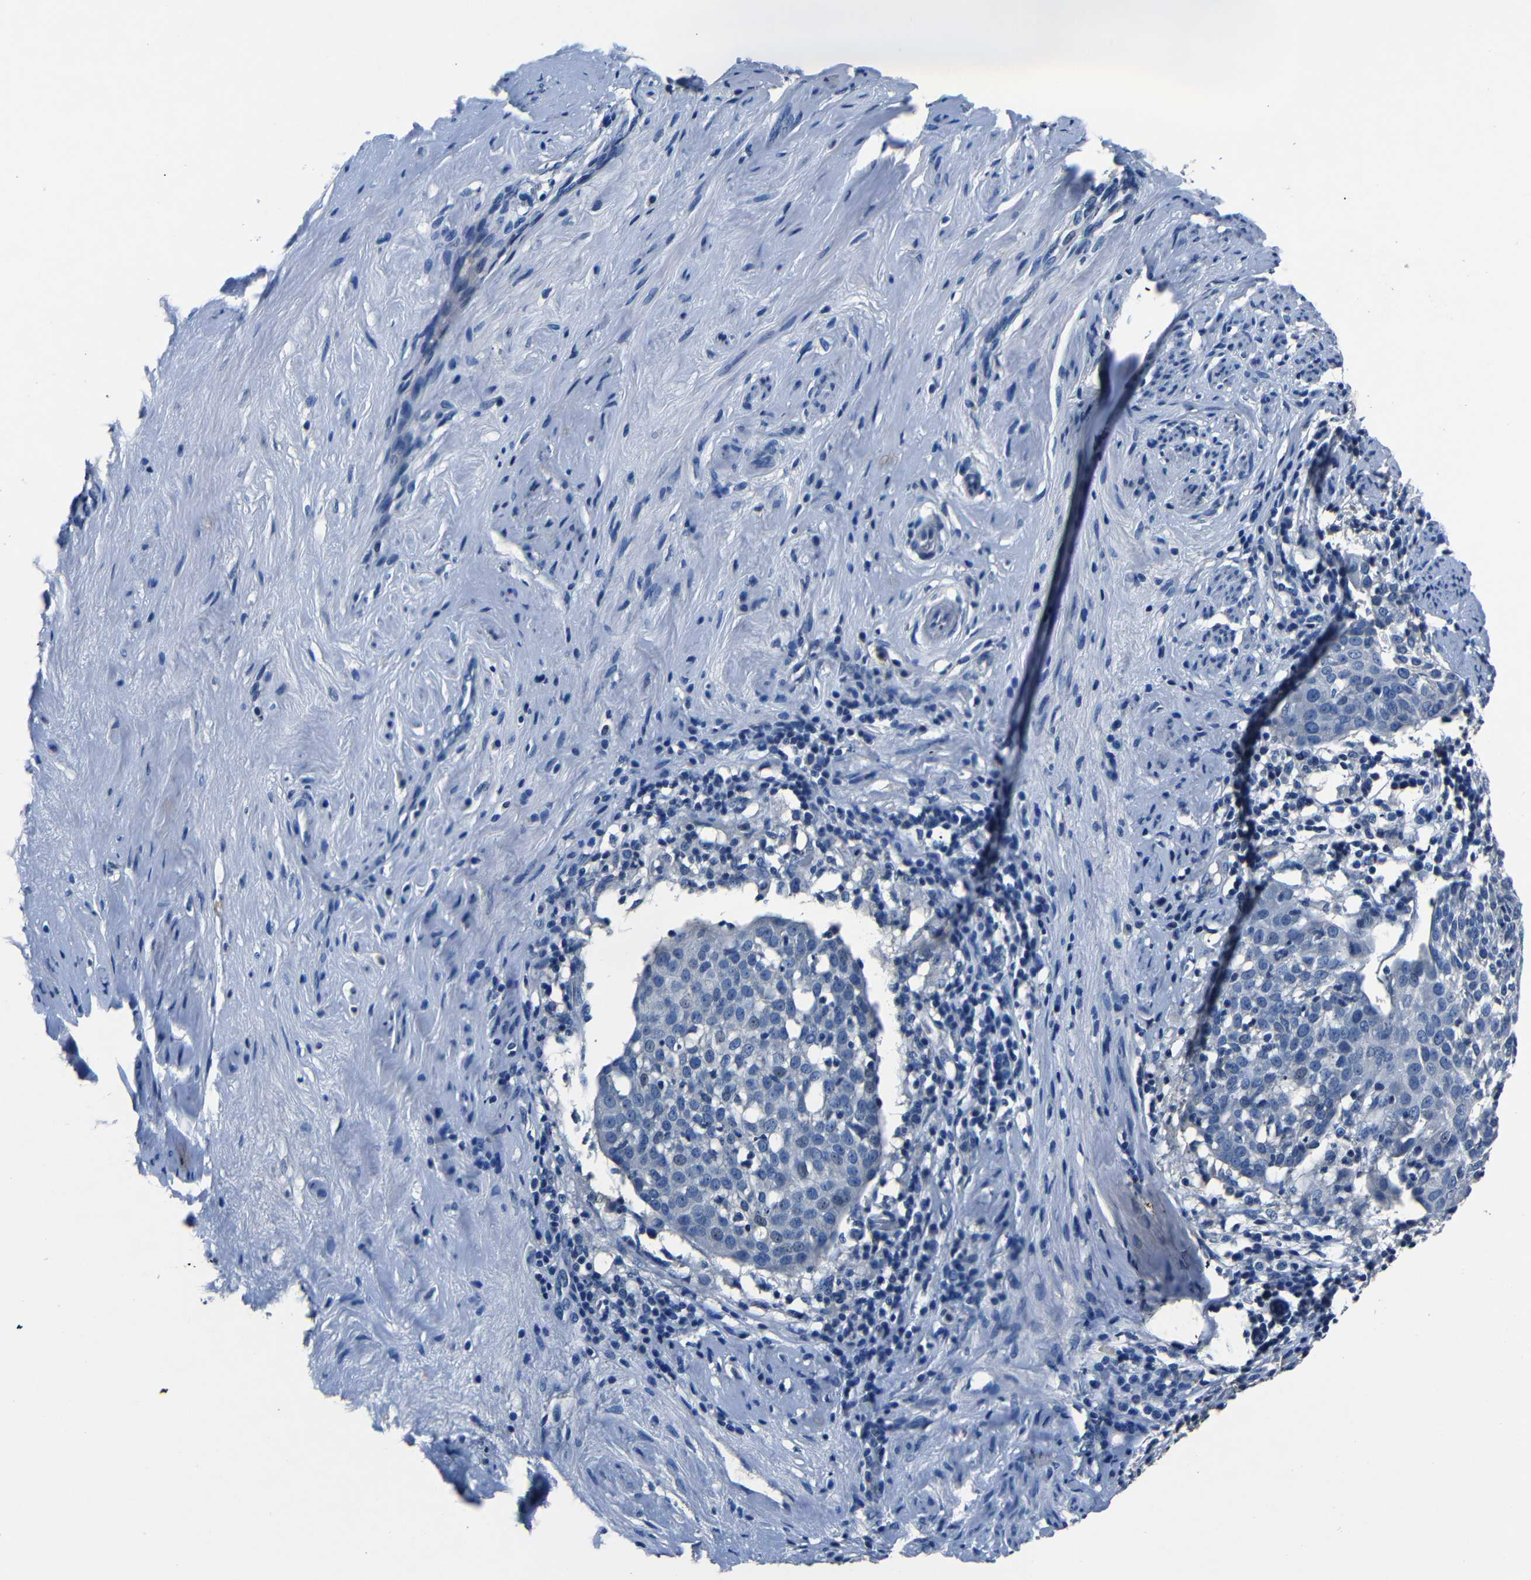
{"staining": {"intensity": "negative", "quantity": "none", "location": "none"}, "tissue": "cervical cancer", "cell_type": "Tumor cells", "image_type": "cancer", "snomed": [{"axis": "morphology", "description": "Squamous cell carcinoma, NOS"}, {"axis": "topography", "description": "Cervix"}], "caption": "A high-resolution photomicrograph shows IHC staining of squamous cell carcinoma (cervical), which displays no significant staining in tumor cells.", "gene": "NCMAP", "patient": {"sex": "female", "age": 51}}